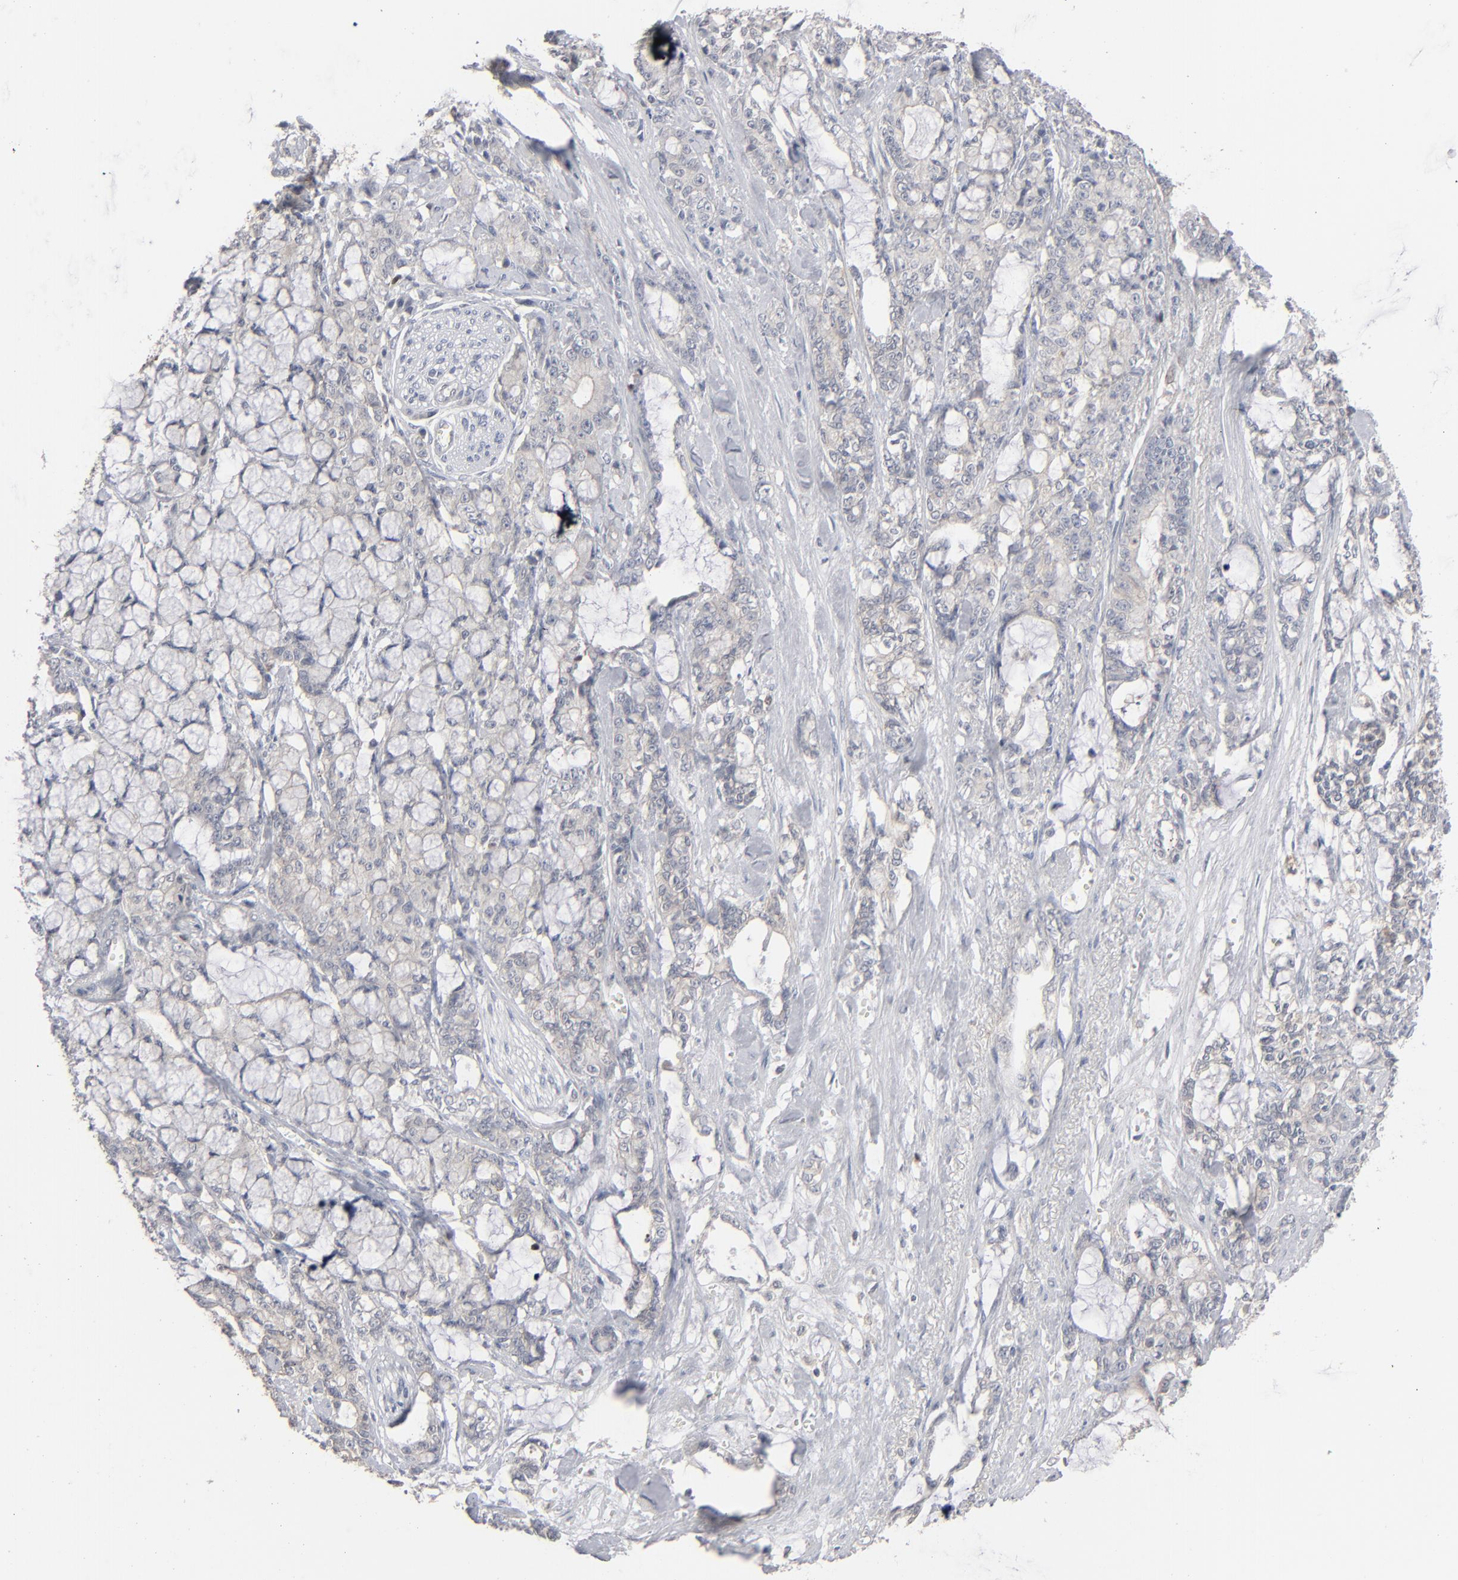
{"staining": {"intensity": "weak", "quantity": ">75%", "location": "cytoplasmic/membranous"}, "tissue": "pancreatic cancer", "cell_type": "Tumor cells", "image_type": "cancer", "snomed": [{"axis": "morphology", "description": "Adenocarcinoma, NOS"}, {"axis": "topography", "description": "Pancreas"}], "caption": "Immunohistochemical staining of human pancreatic adenocarcinoma exhibits weak cytoplasmic/membranous protein positivity in approximately >75% of tumor cells. (DAB (3,3'-diaminobenzidine) IHC, brown staining for protein, blue staining for nuclei).", "gene": "STAT4", "patient": {"sex": "female", "age": 73}}